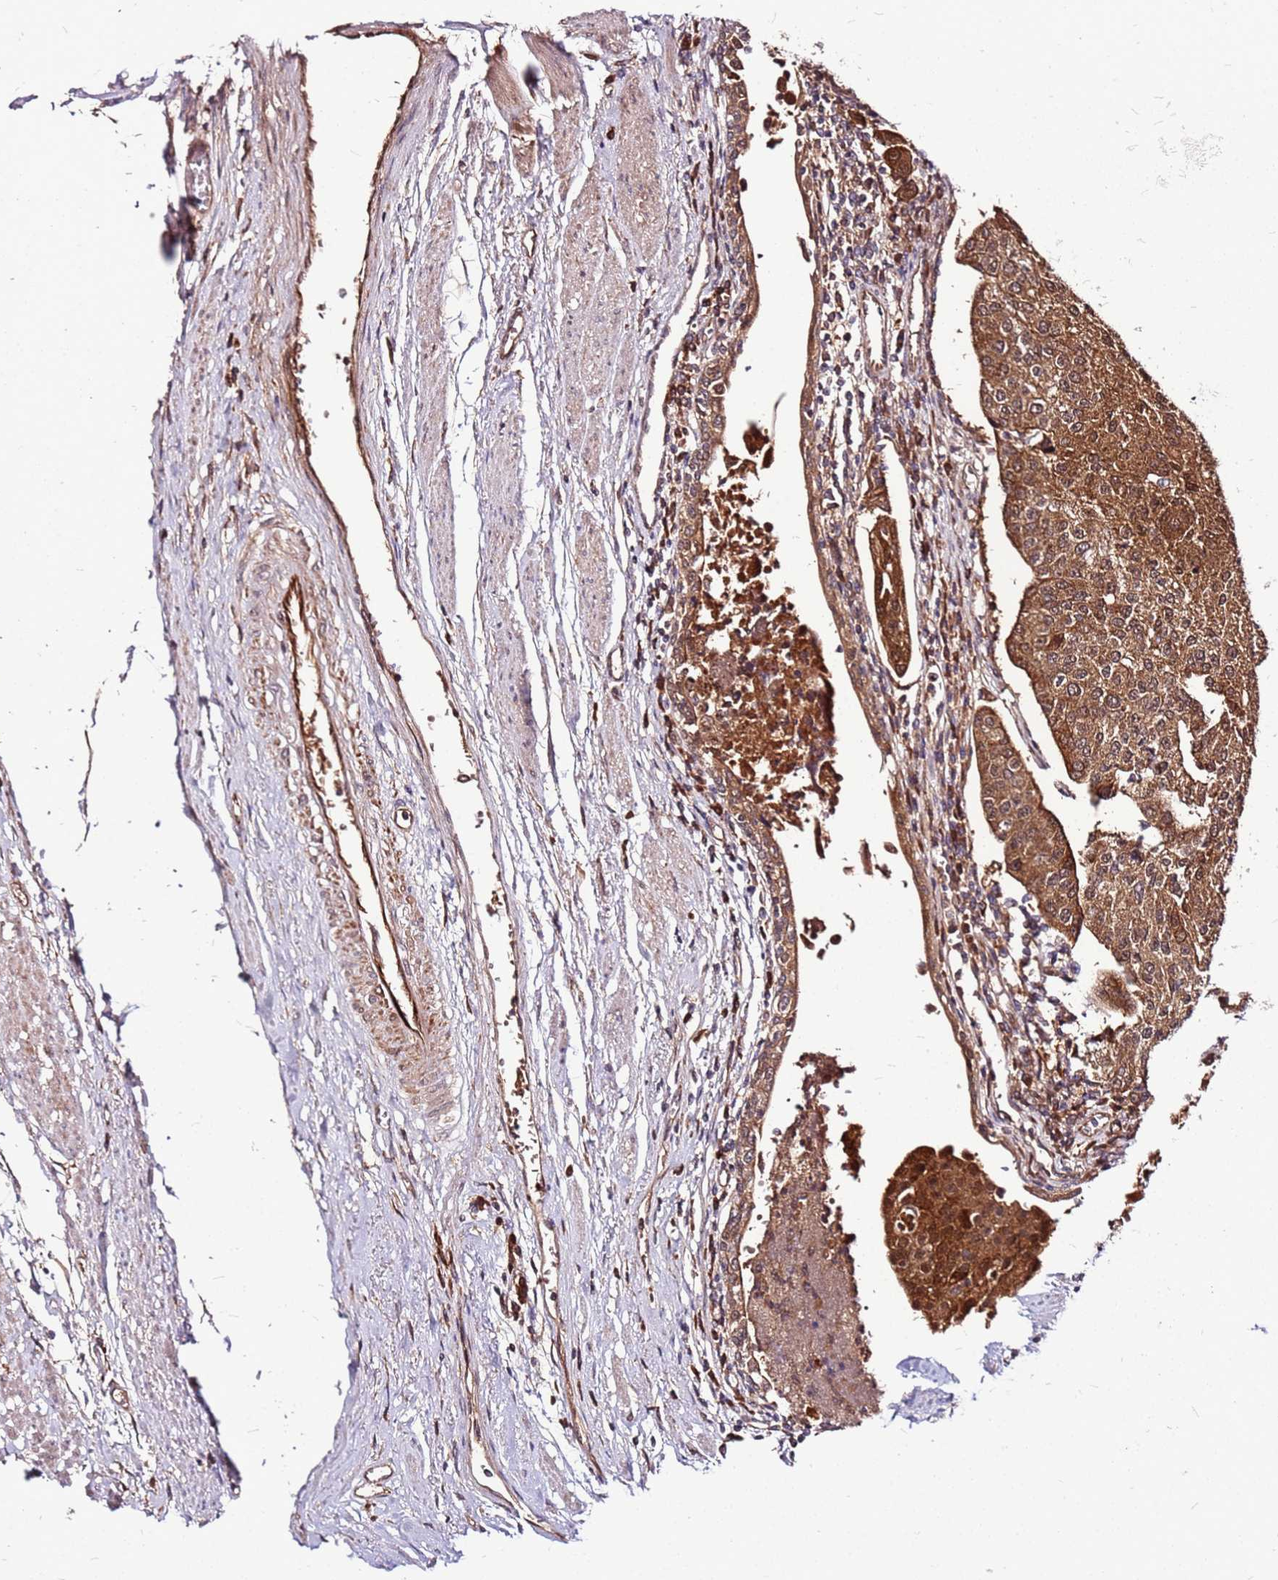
{"staining": {"intensity": "moderate", "quantity": ">75%", "location": "cytoplasmic/membranous"}, "tissue": "urothelial cancer", "cell_type": "Tumor cells", "image_type": "cancer", "snomed": [{"axis": "morphology", "description": "Urothelial carcinoma, High grade"}, {"axis": "topography", "description": "Urinary bladder"}], "caption": "The image exhibits a brown stain indicating the presence of a protein in the cytoplasmic/membranous of tumor cells in urothelial carcinoma (high-grade).", "gene": "LYPLAL1", "patient": {"sex": "female", "age": 85}}